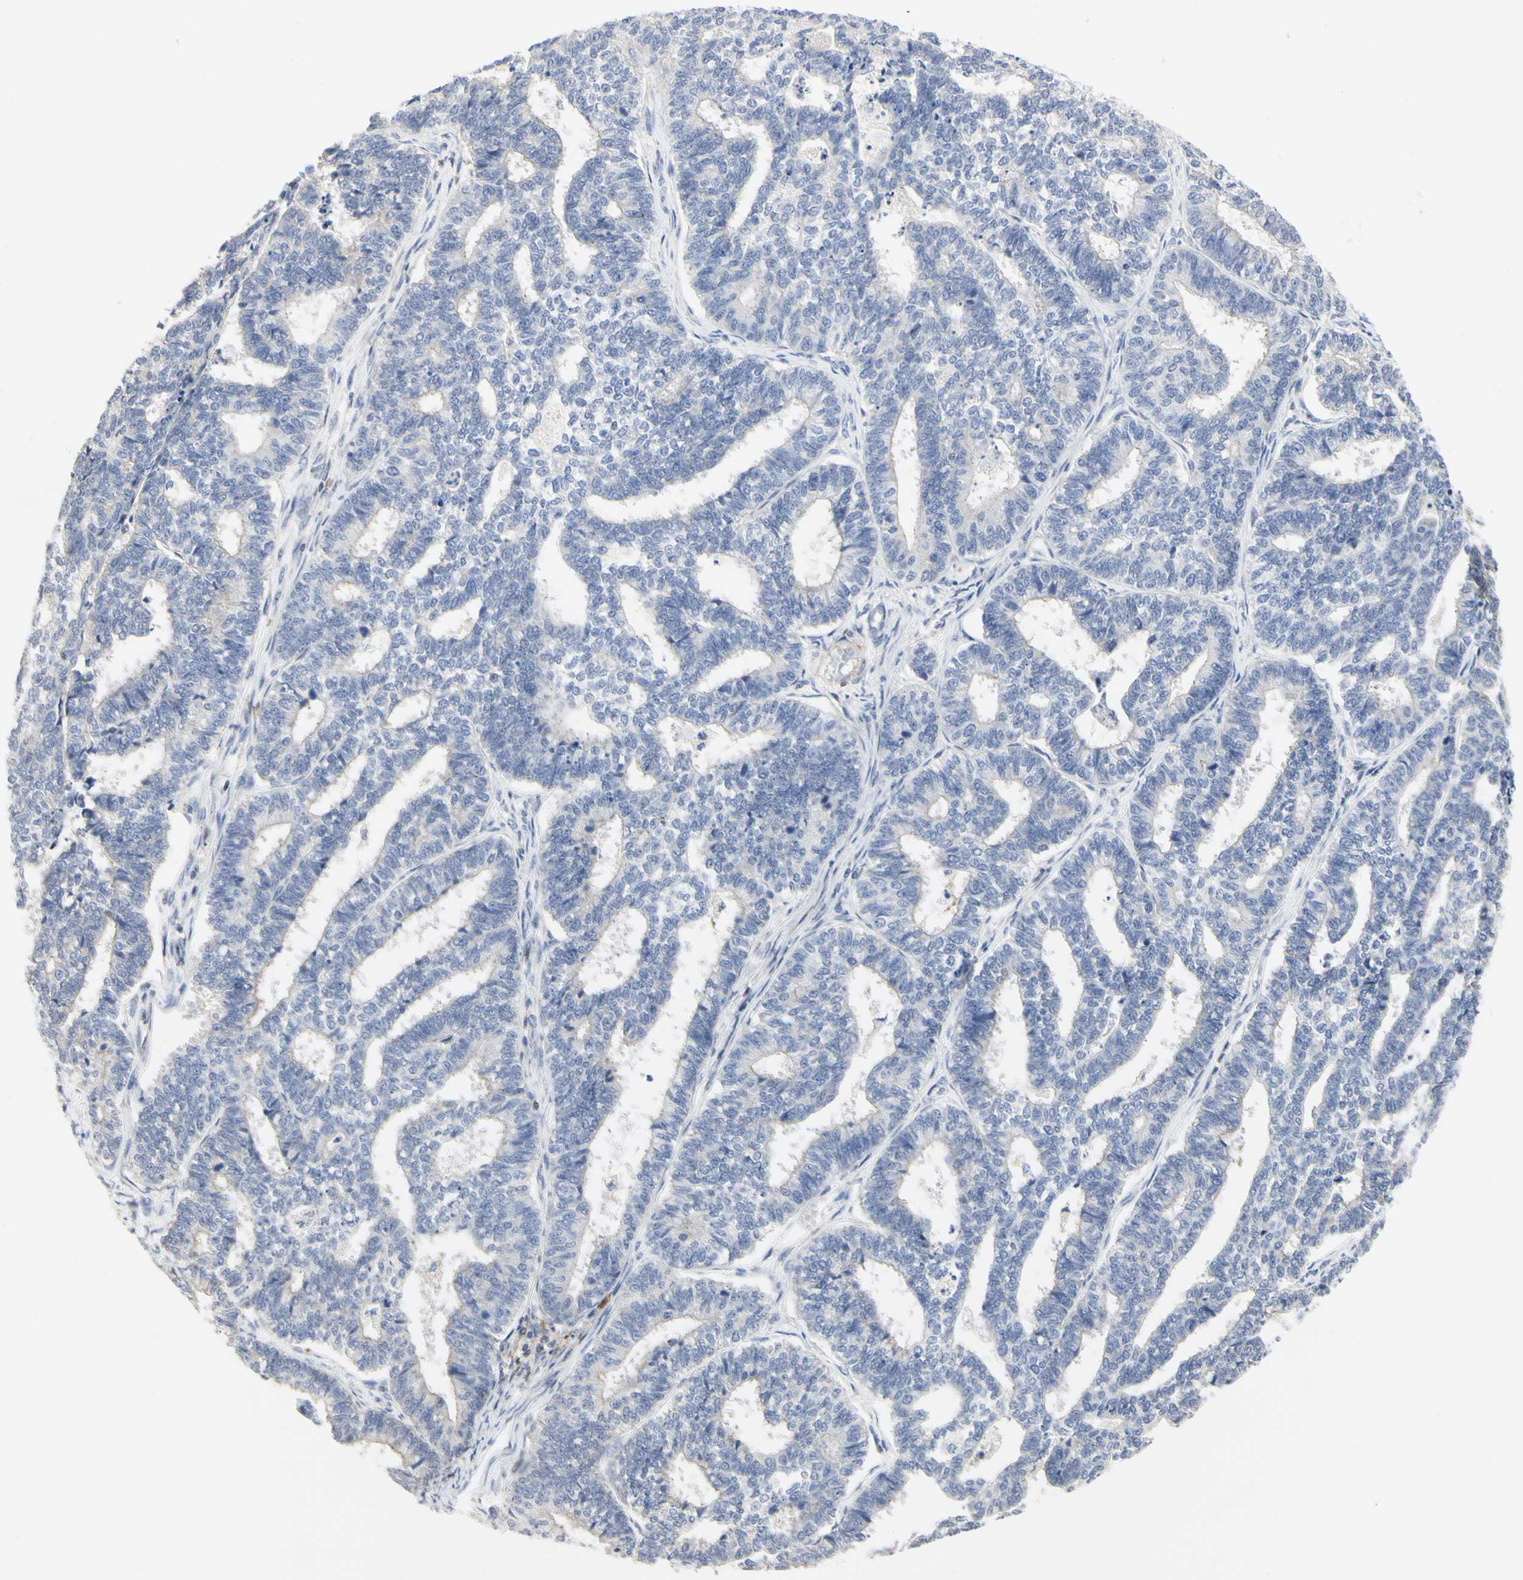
{"staining": {"intensity": "weak", "quantity": "<25%", "location": "cytoplasmic/membranous"}, "tissue": "endometrial cancer", "cell_type": "Tumor cells", "image_type": "cancer", "snomed": [{"axis": "morphology", "description": "Adenocarcinoma, NOS"}, {"axis": "topography", "description": "Endometrium"}], "caption": "There is no significant expression in tumor cells of endometrial cancer.", "gene": "SHANK2", "patient": {"sex": "female", "age": 70}}